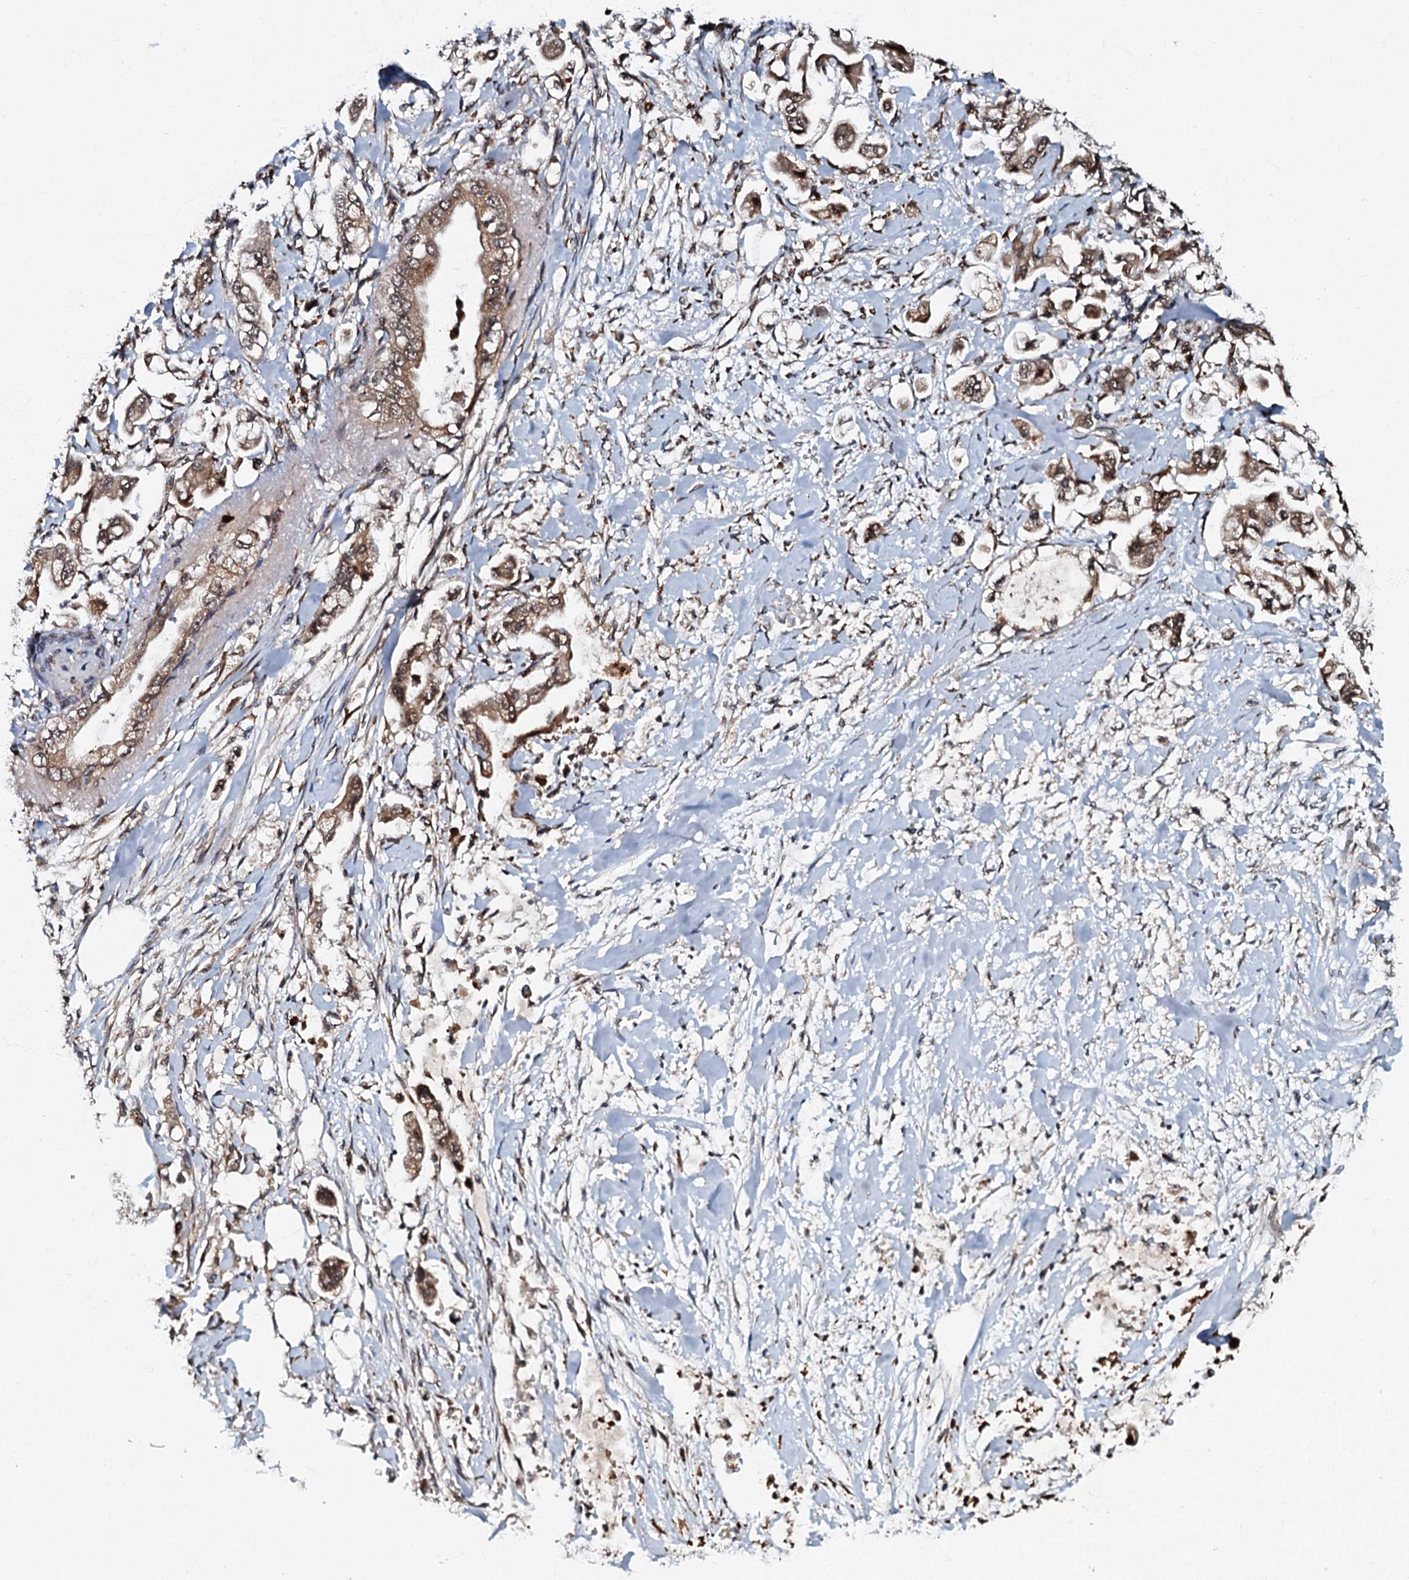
{"staining": {"intensity": "moderate", "quantity": ">75%", "location": "cytoplasmic/membranous,nuclear"}, "tissue": "stomach cancer", "cell_type": "Tumor cells", "image_type": "cancer", "snomed": [{"axis": "morphology", "description": "Adenocarcinoma, NOS"}, {"axis": "topography", "description": "Stomach"}], "caption": "Stomach adenocarcinoma stained for a protein demonstrates moderate cytoplasmic/membranous and nuclear positivity in tumor cells.", "gene": "C18orf32", "patient": {"sex": "male", "age": 62}}